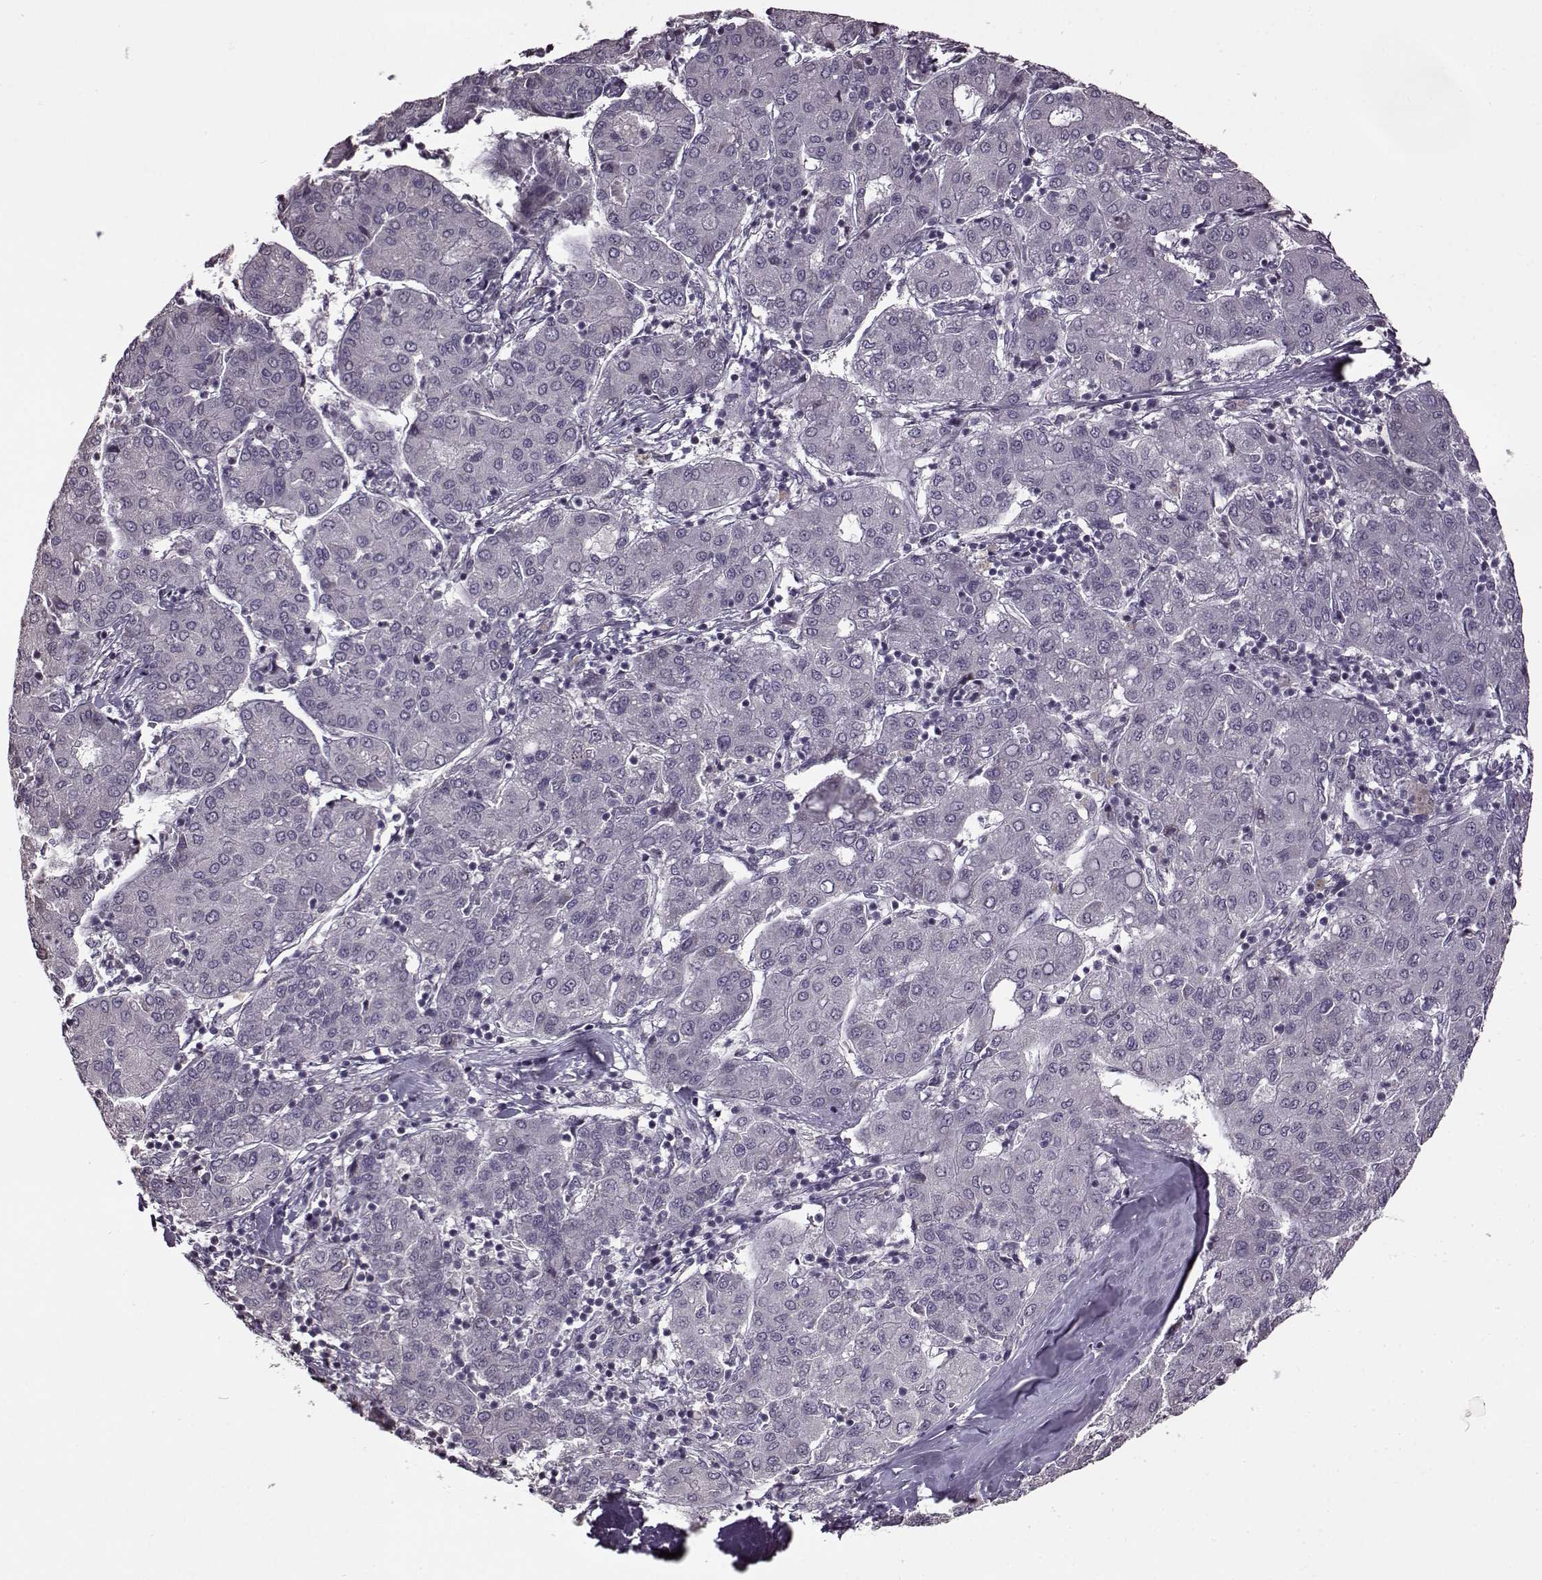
{"staining": {"intensity": "negative", "quantity": "none", "location": "none"}, "tissue": "liver cancer", "cell_type": "Tumor cells", "image_type": "cancer", "snomed": [{"axis": "morphology", "description": "Carcinoma, Hepatocellular, NOS"}, {"axis": "topography", "description": "Liver"}], "caption": "Human hepatocellular carcinoma (liver) stained for a protein using immunohistochemistry shows no expression in tumor cells.", "gene": "FSHB", "patient": {"sex": "male", "age": 65}}